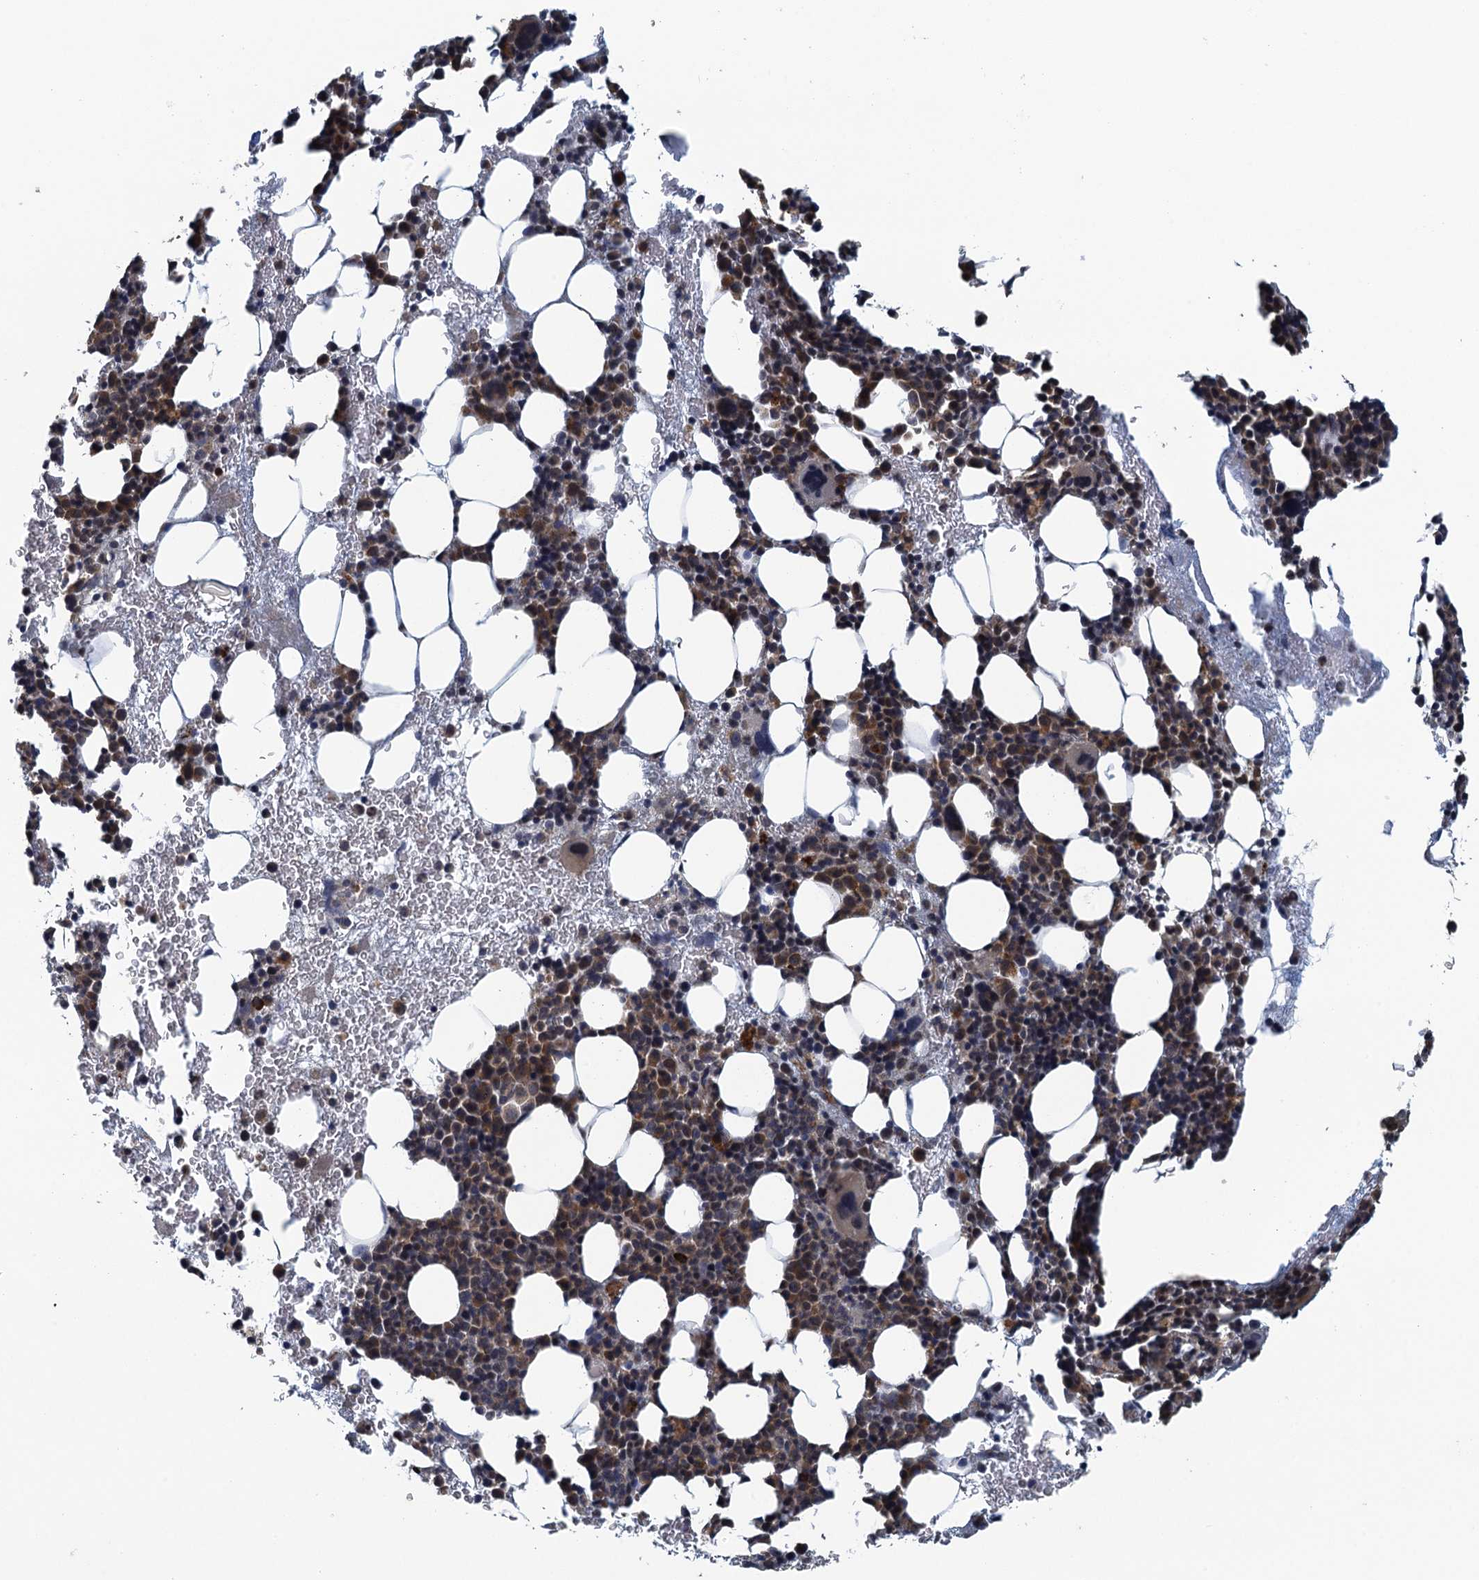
{"staining": {"intensity": "moderate", "quantity": "25%-75%", "location": "cytoplasmic/membranous"}, "tissue": "bone marrow", "cell_type": "Hematopoietic cells", "image_type": "normal", "snomed": [{"axis": "morphology", "description": "Normal tissue, NOS"}, {"axis": "topography", "description": "Bone marrow"}], "caption": "DAB (3,3'-diaminobenzidine) immunohistochemical staining of normal human bone marrow demonstrates moderate cytoplasmic/membranous protein staining in approximately 25%-75% of hematopoietic cells. (DAB (3,3'-diaminobenzidine) IHC with brightfield microscopy, high magnification).", "gene": "KBTBD8", "patient": {"sex": "female", "age": 37}}